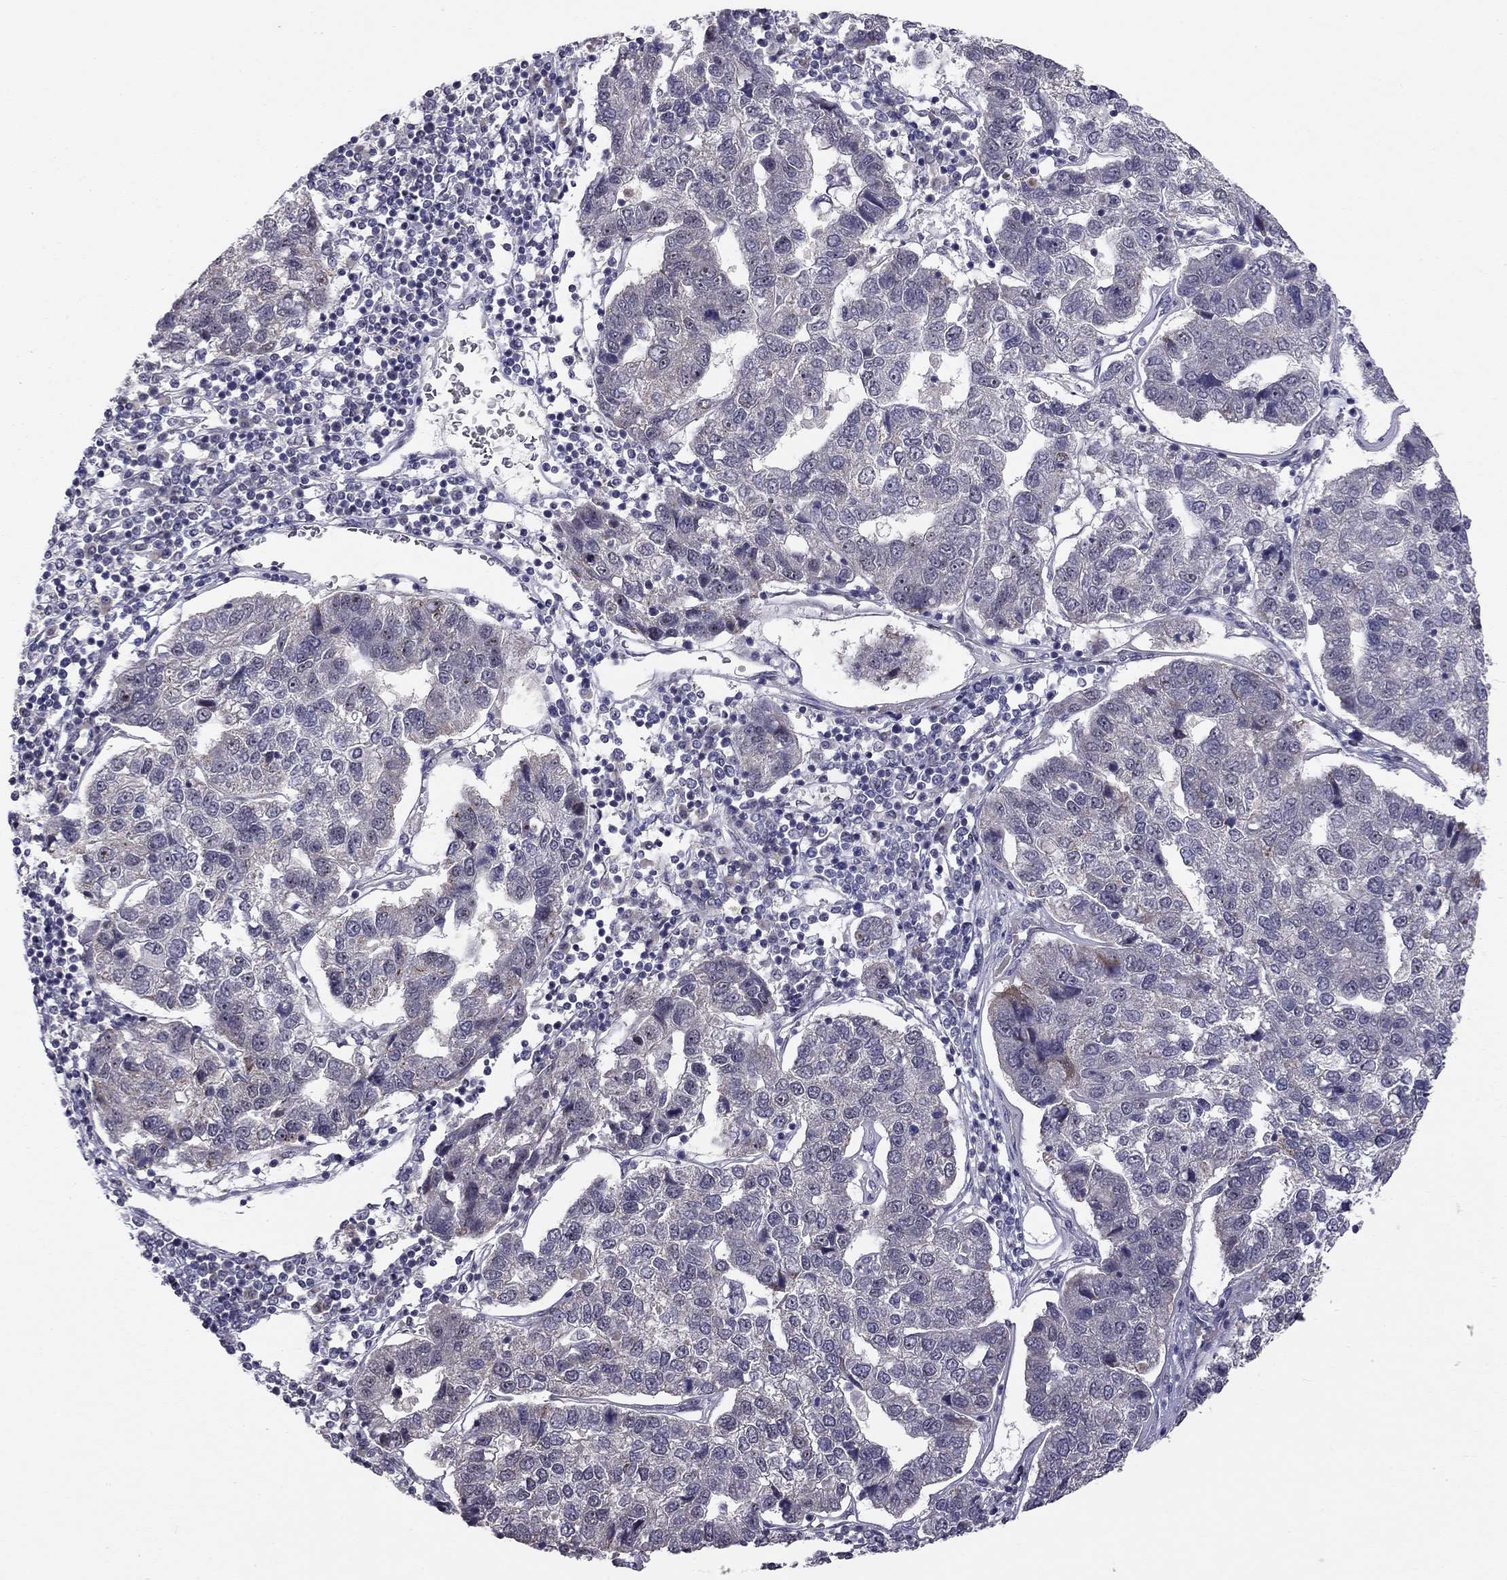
{"staining": {"intensity": "negative", "quantity": "none", "location": "none"}, "tissue": "pancreatic cancer", "cell_type": "Tumor cells", "image_type": "cancer", "snomed": [{"axis": "morphology", "description": "Adenocarcinoma, NOS"}, {"axis": "topography", "description": "Pancreas"}], "caption": "This is an immunohistochemistry micrograph of adenocarcinoma (pancreatic). There is no positivity in tumor cells.", "gene": "STXBP6", "patient": {"sex": "female", "age": 61}}